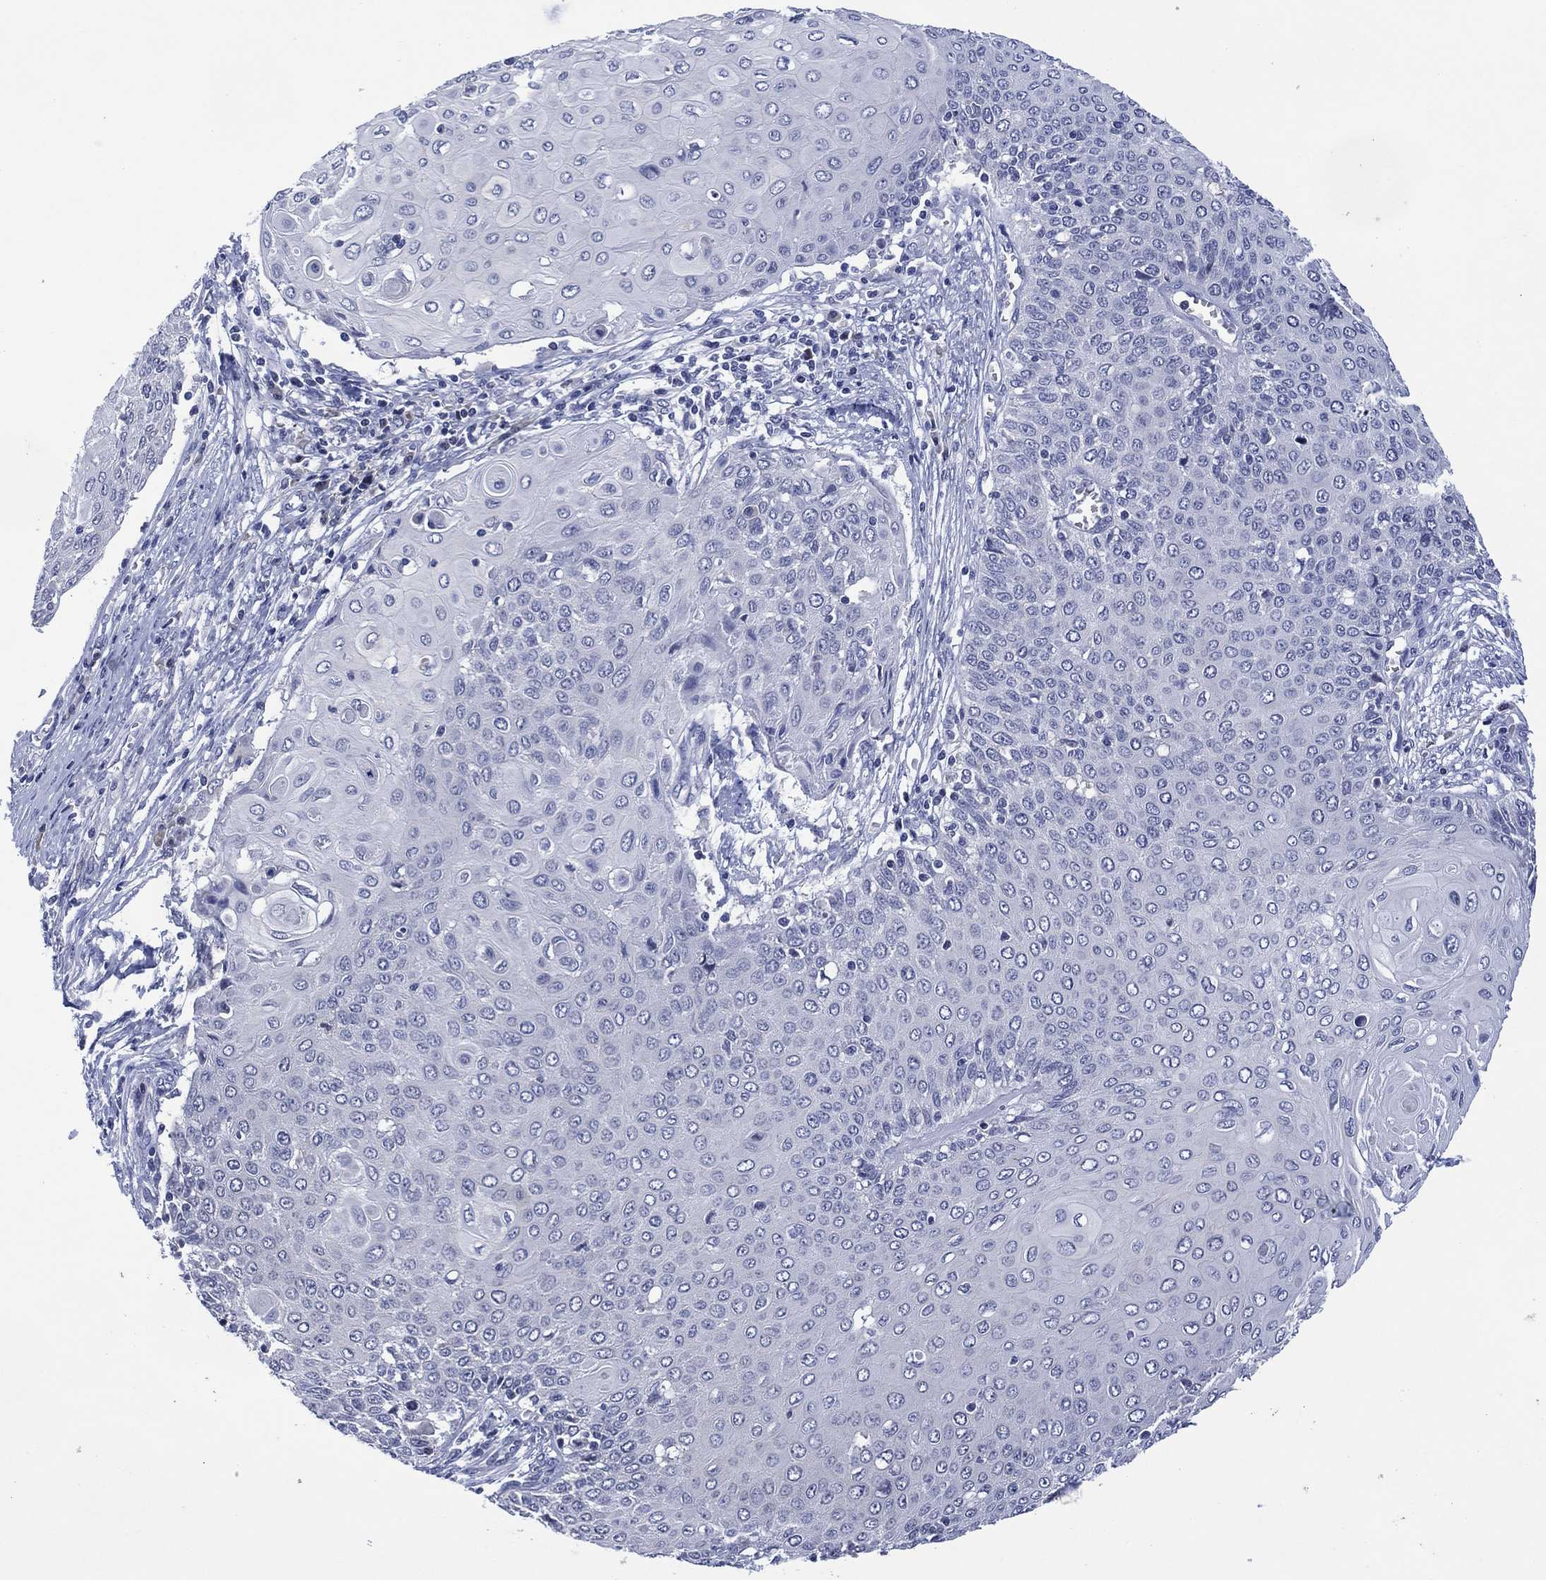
{"staining": {"intensity": "negative", "quantity": "none", "location": "none"}, "tissue": "cervical cancer", "cell_type": "Tumor cells", "image_type": "cancer", "snomed": [{"axis": "morphology", "description": "Squamous cell carcinoma, NOS"}, {"axis": "topography", "description": "Cervix"}], "caption": "This histopathology image is of cervical cancer (squamous cell carcinoma) stained with immunohistochemistry to label a protein in brown with the nuclei are counter-stained blue. There is no expression in tumor cells.", "gene": "USP26", "patient": {"sex": "female", "age": 39}}